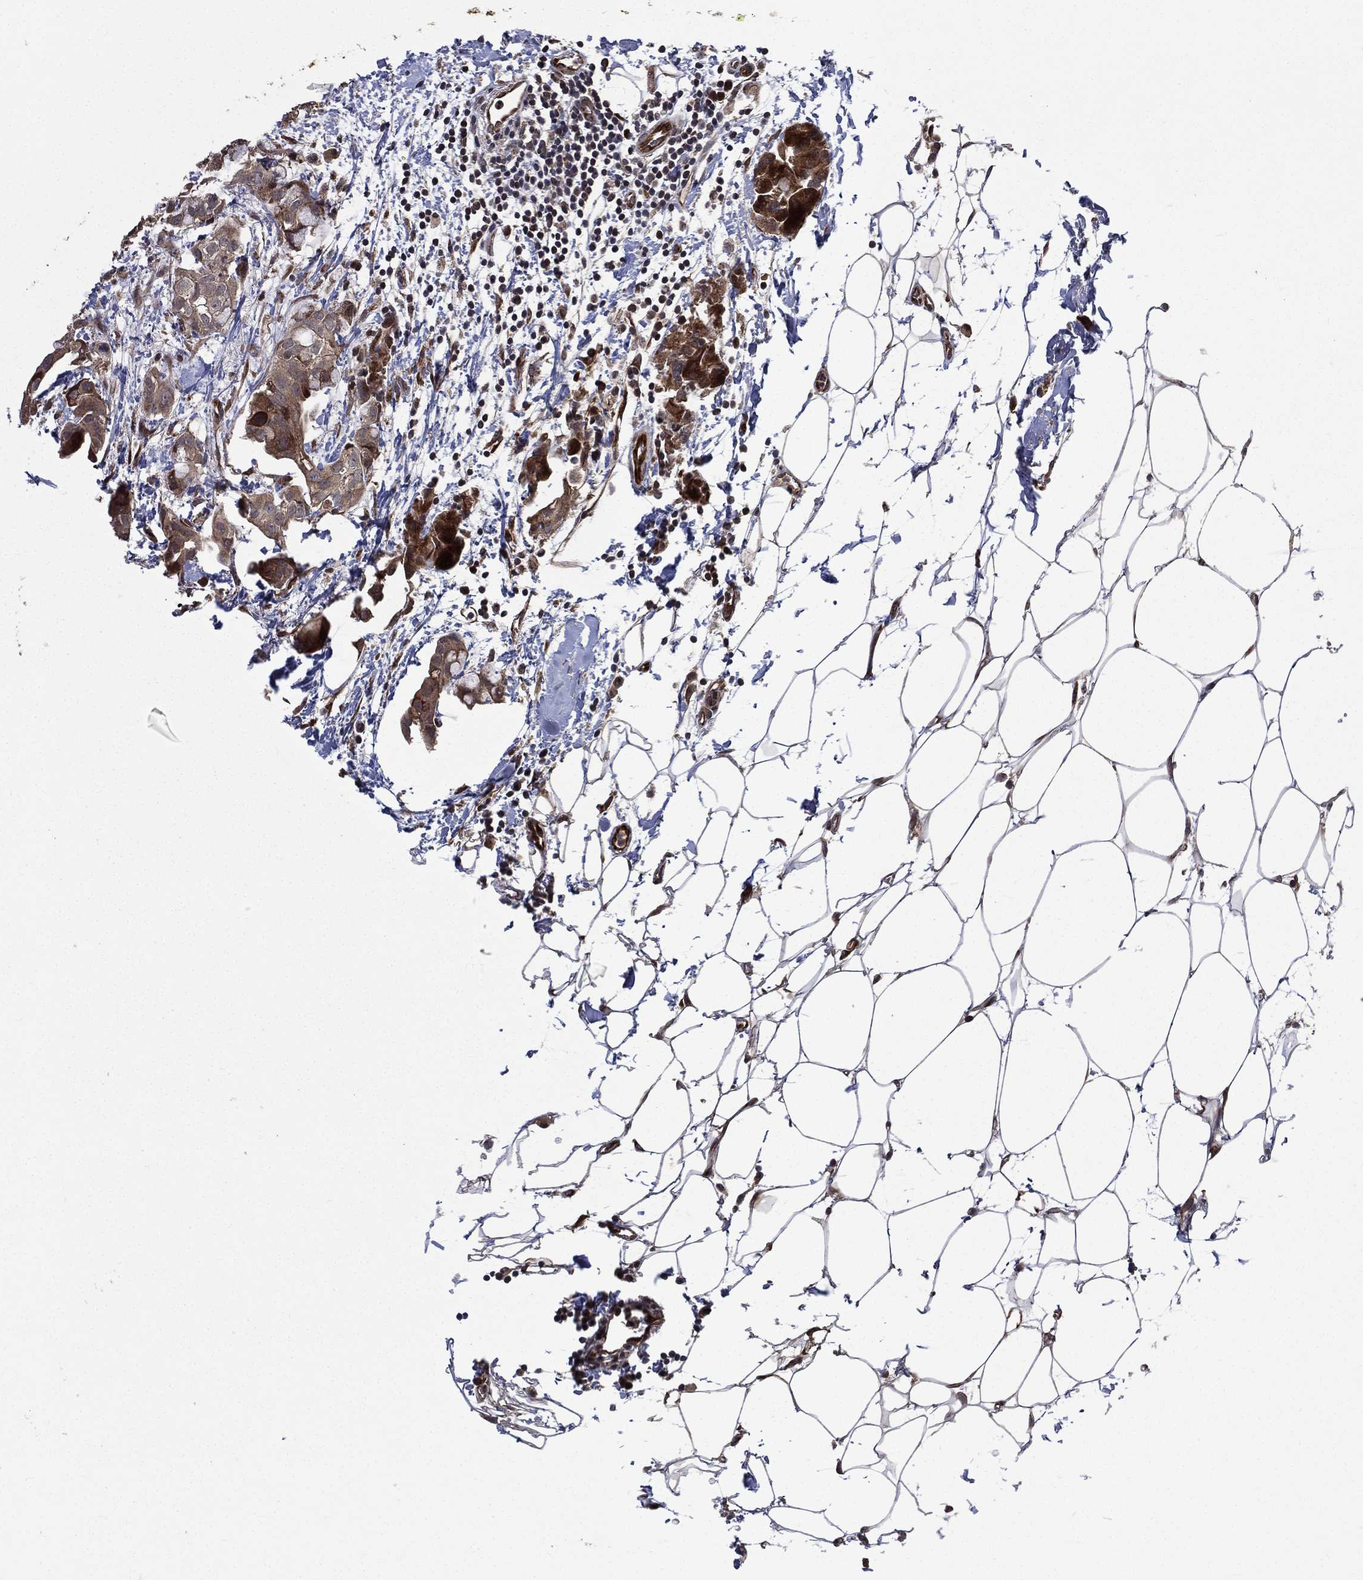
{"staining": {"intensity": "strong", "quantity": "25%-75%", "location": "cytoplasmic/membranous"}, "tissue": "breast cancer", "cell_type": "Tumor cells", "image_type": "cancer", "snomed": [{"axis": "morphology", "description": "Normal tissue, NOS"}, {"axis": "morphology", "description": "Duct carcinoma"}, {"axis": "topography", "description": "Breast"}], "caption": "DAB immunohistochemical staining of human breast cancer reveals strong cytoplasmic/membranous protein expression in about 25%-75% of tumor cells.", "gene": "RAB11FIP4", "patient": {"sex": "female", "age": 40}}